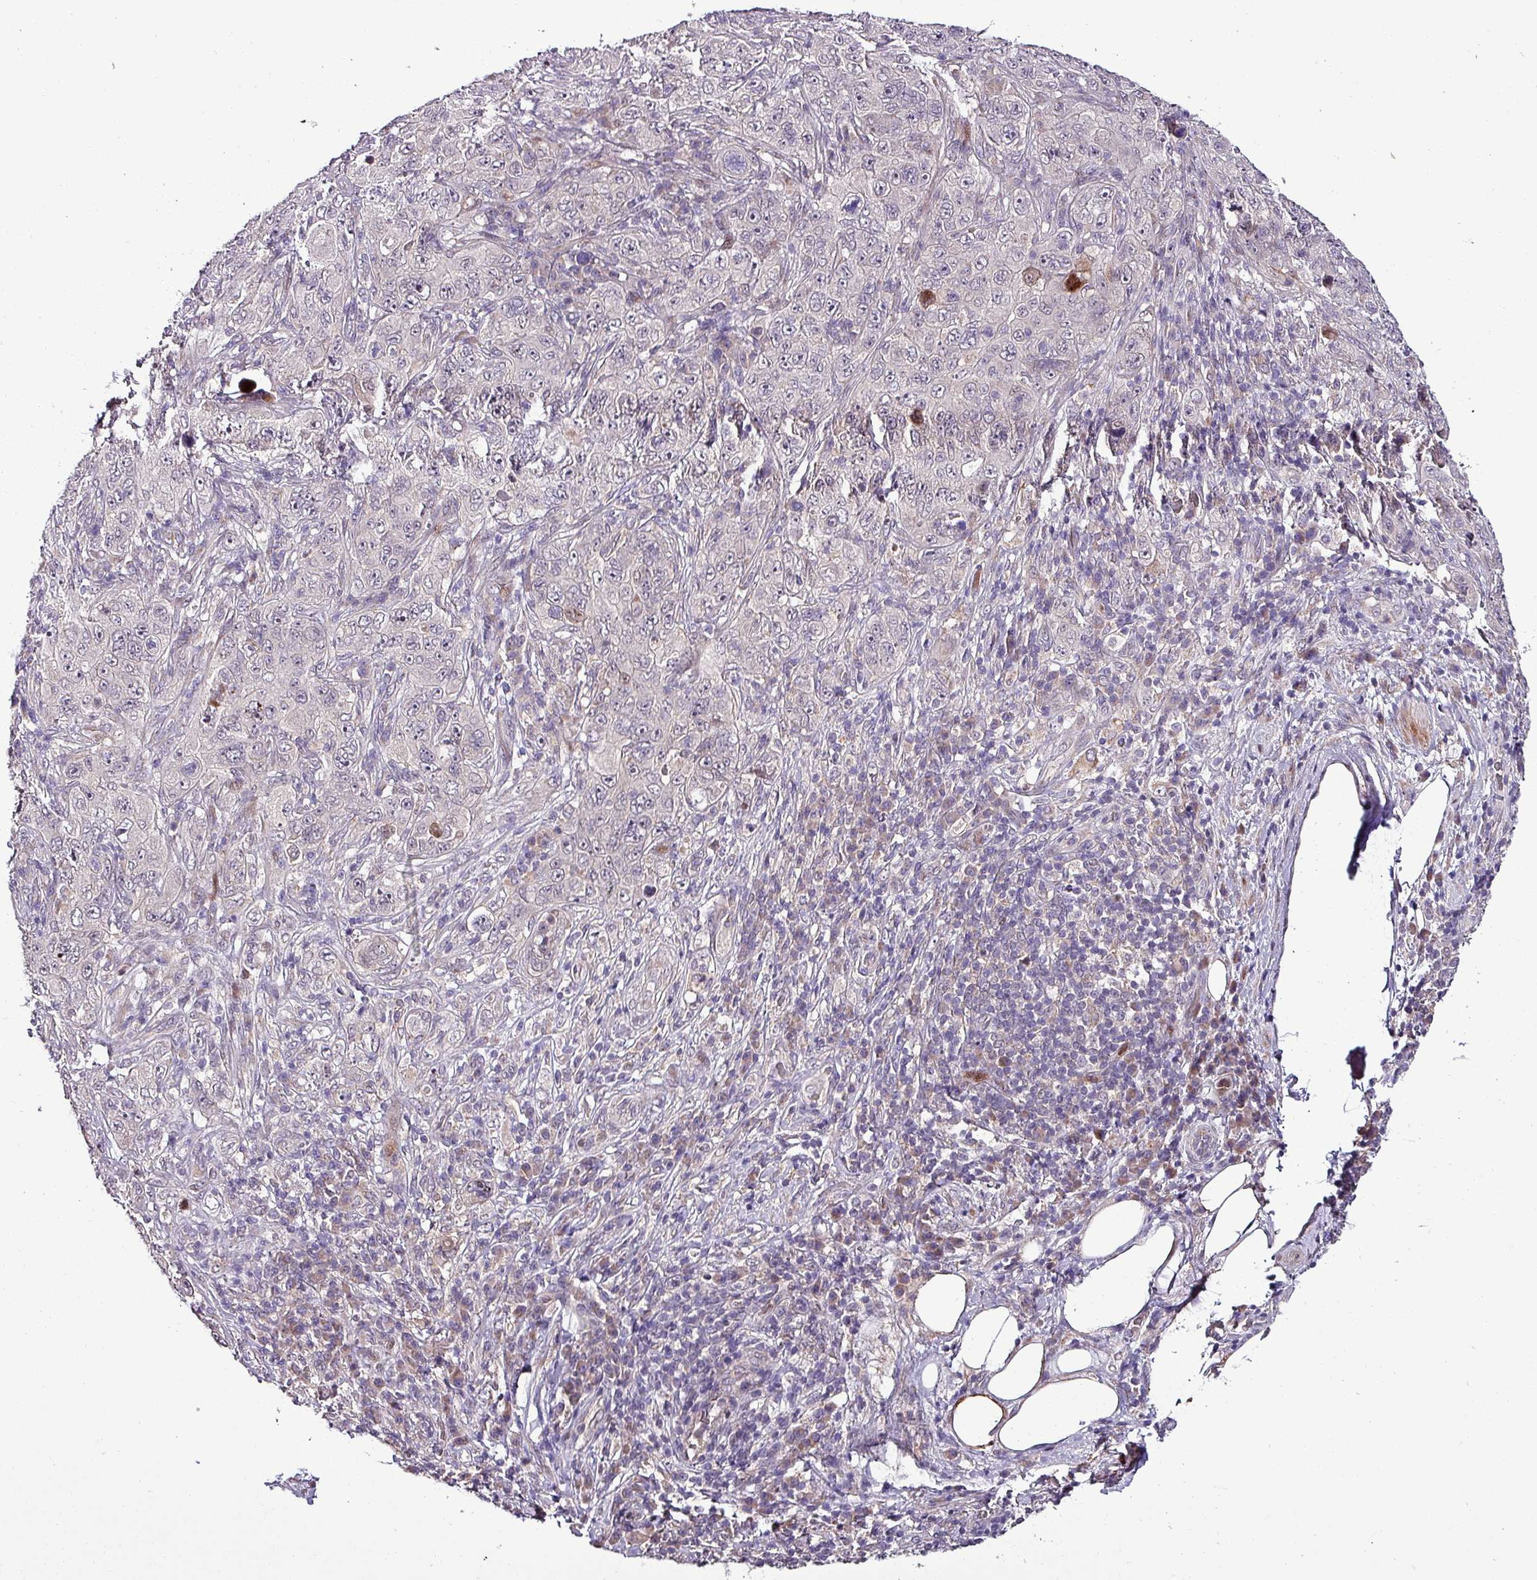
{"staining": {"intensity": "negative", "quantity": "none", "location": "none"}, "tissue": "pancreatic cancer", "cell_type": "Tumor cells", "image_type": "cancer", "snomed": [{"axis": "morphology", "description": "Adenocarcinoma, NOS"}, {"axis": "topography", "description": "Pancreas"}], "caption": "A micrograph of human pancreatic cancer is negative for staining in tumor cells. (Immunohistochemistry (ihc), brightfield microscopy, high magnification).", "gene": "GRAPL", "patient": {"sex": "male", "age": 68}}